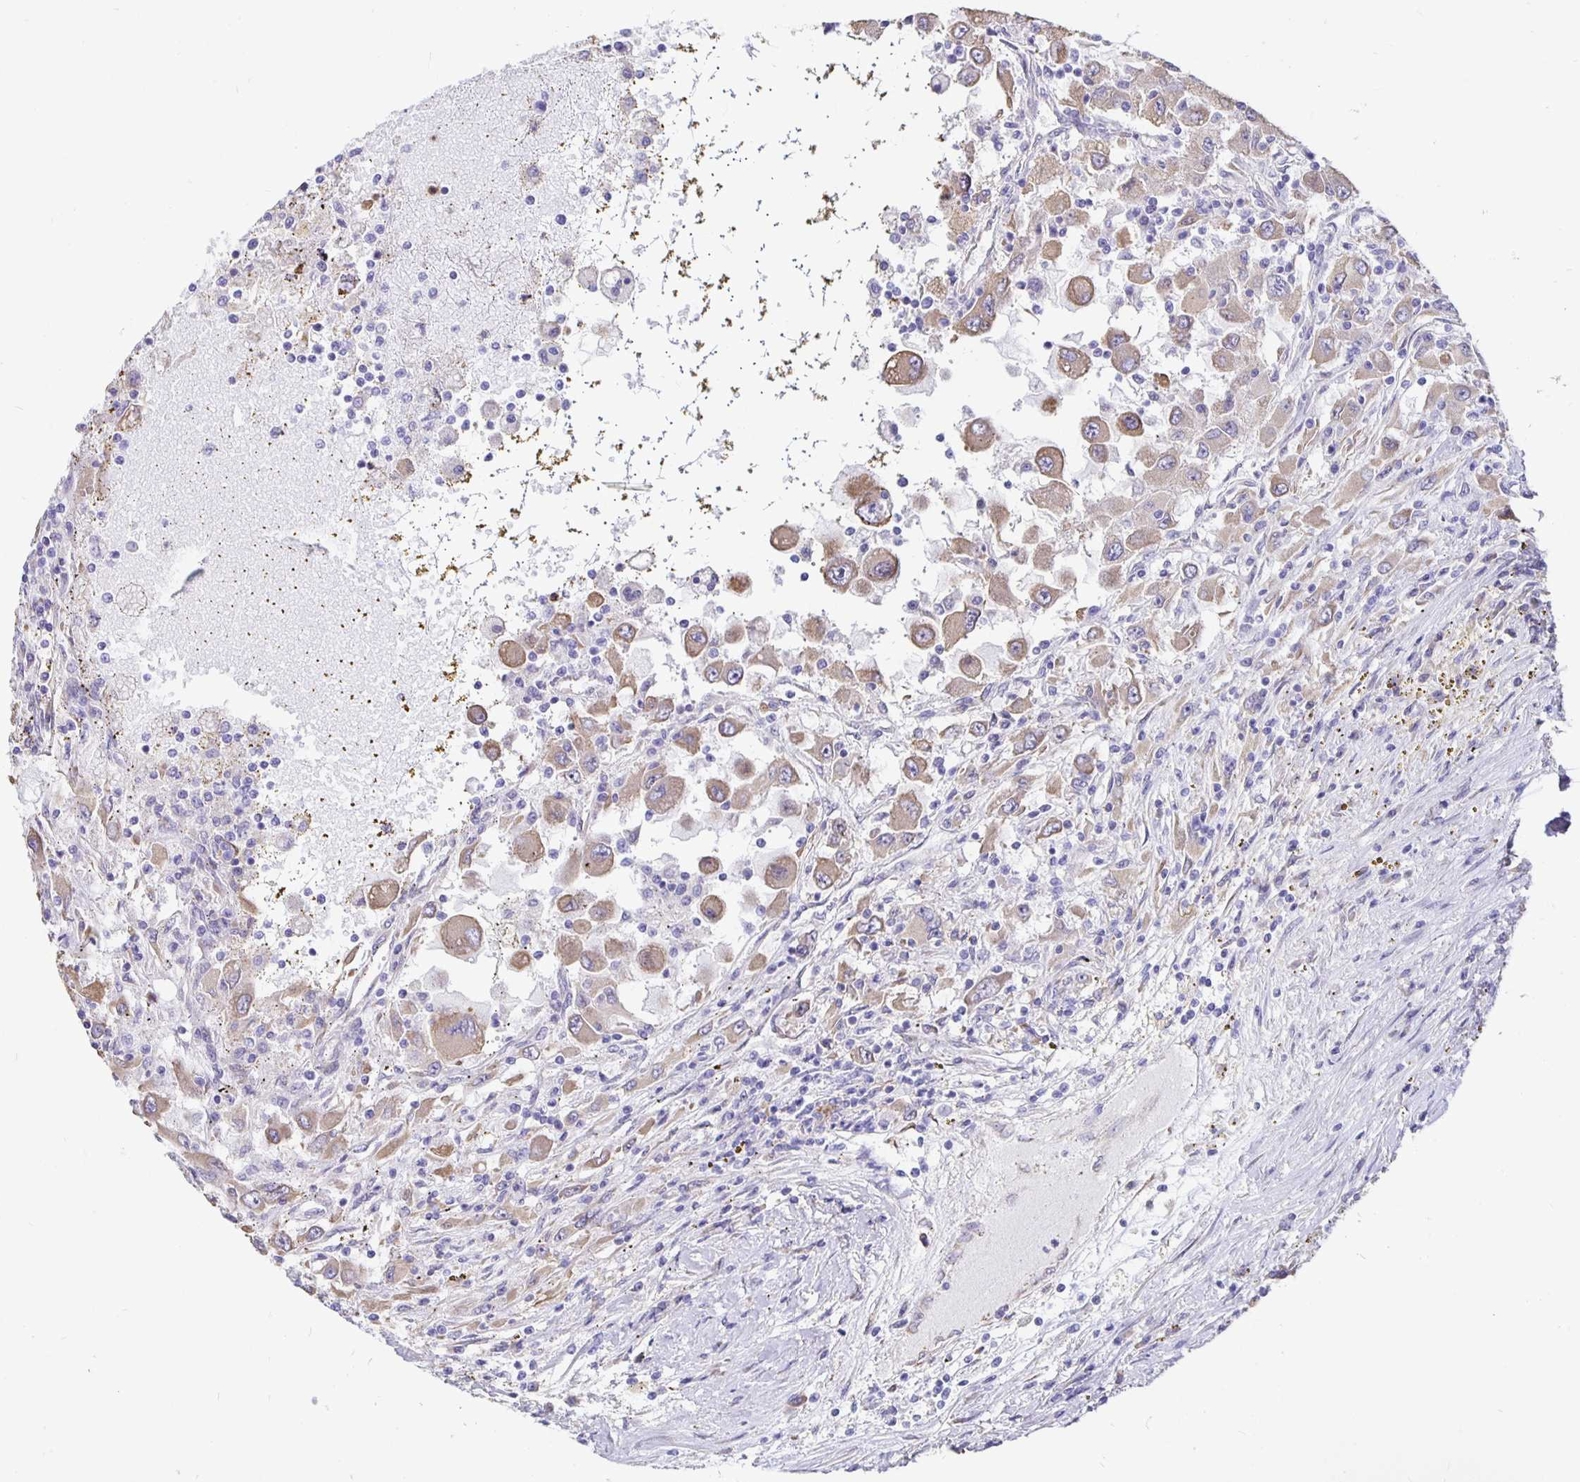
{"staining": {"intensity": "weak", "quantity": ">75%", "location": "cytoplasmic/membranous"}, "tissue": "renal cancer", "cell_type": "Tumor cells", "image_type": "cancer", "snomed": [{"axis": "morphology", "description": "Adenocarcinoma, NOS"}, {"axis": "topography", "description": "Kidney"}], "caption": "DAB immunohistochemical staining of human renal cancer shows weak cytoplasmic/membranous protein positivity in about >75% of tumor cells.", "gene": "DNAI2", "patient": {"sex": "female", "age": 67}}